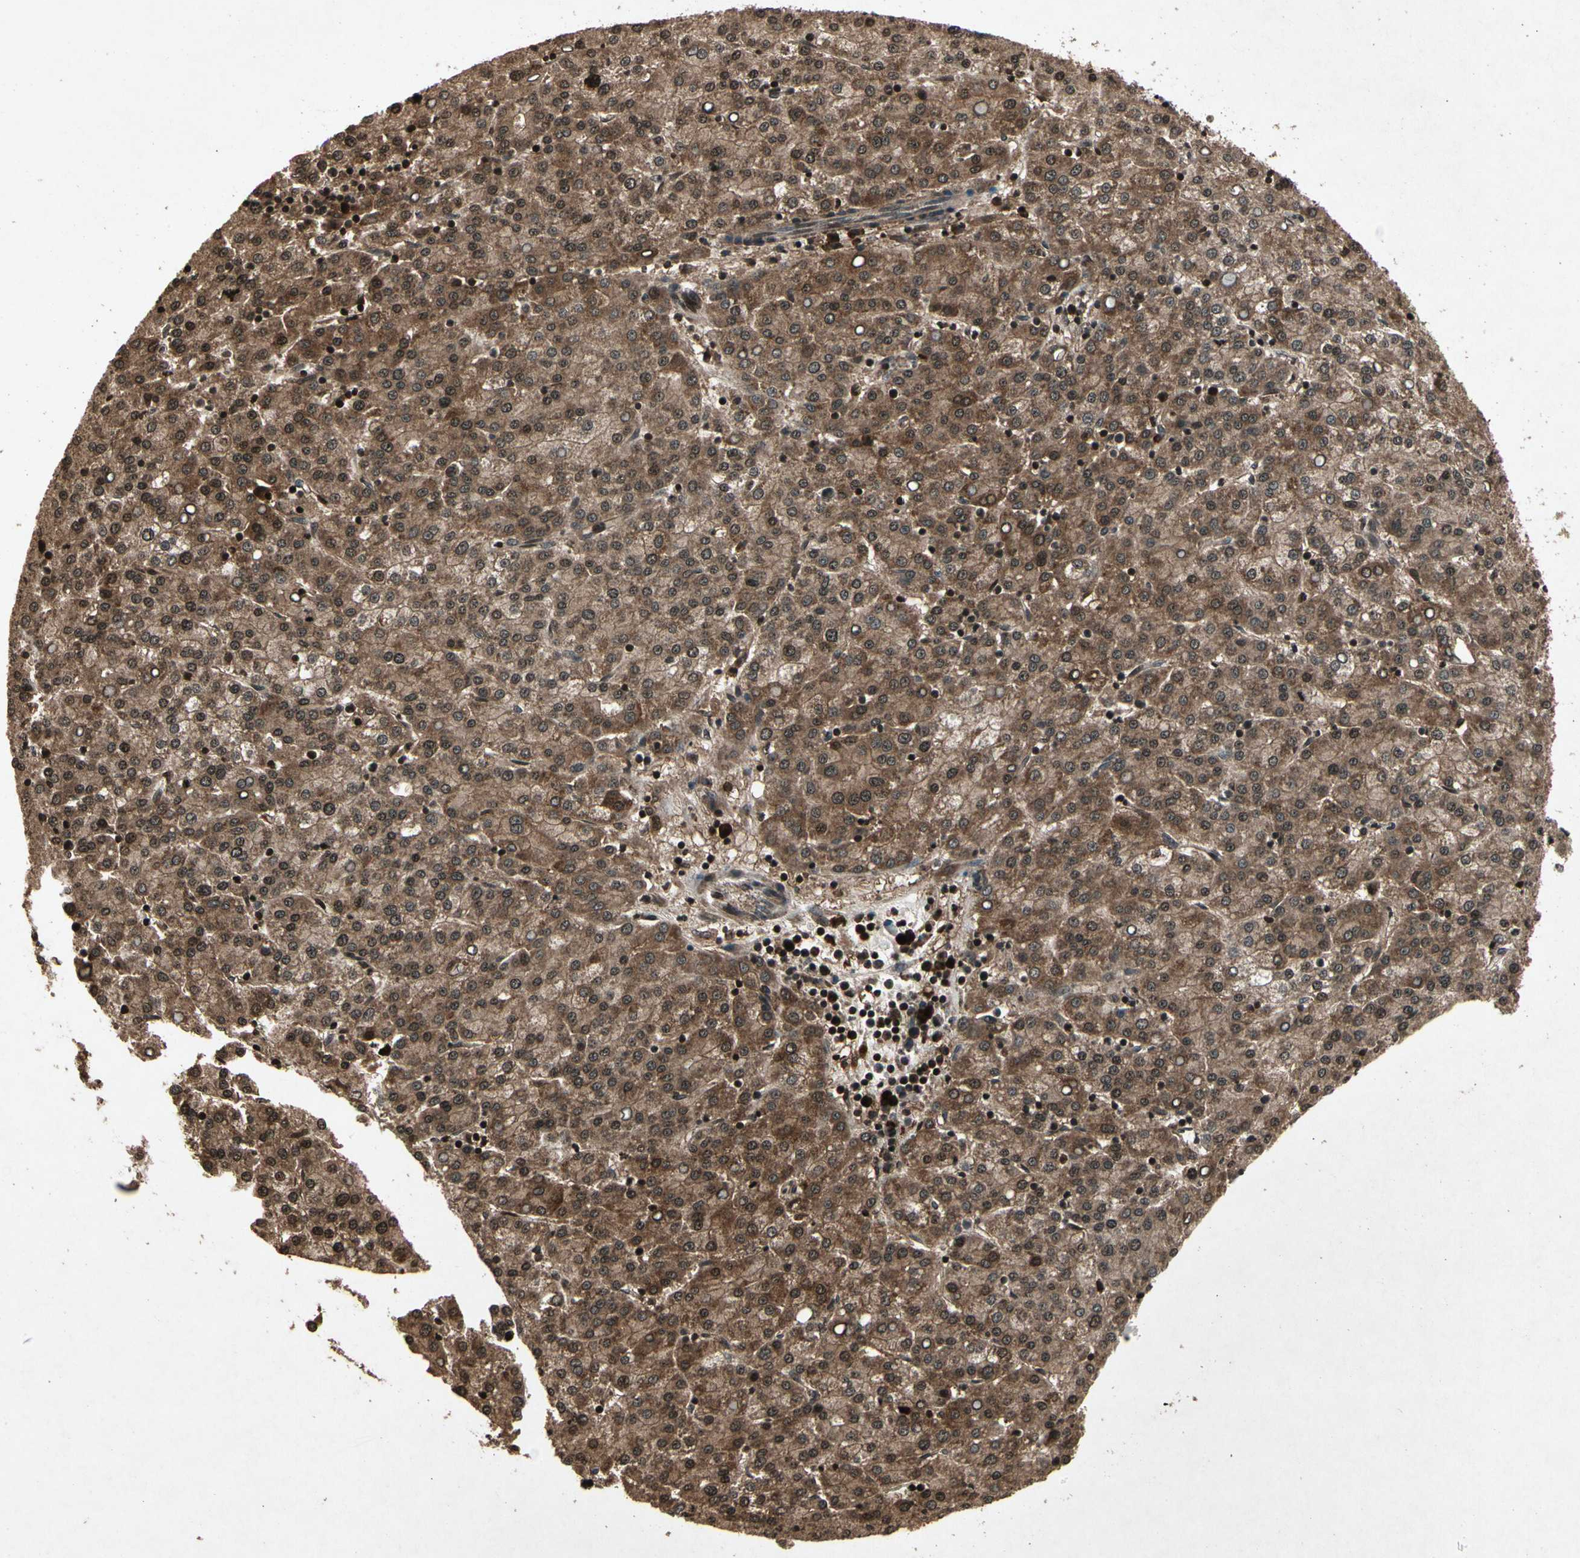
{"staining": {"intensity": "moderate", "quantity": ">75%", "location": "cytoplasmic/membranous"}, "tissue": "liver cancer", "cell_type": "Tumor cells", "image_type": "cancer", "snomed": [{"axis": "morphology", "description": "Carcinoma, Hepatocellular, NOS"}, {"axis": "topography", "description": "Liver"}], "caption": "This micrograph reveals IHC staining of liver cancer (hepatocellular carcinoma), with medium moderate cytoplasmic/membranous positivity in approximately >75% of tumor cells.", "gene": "GLRX", "patient": {"sex": "female", "age": 58}}